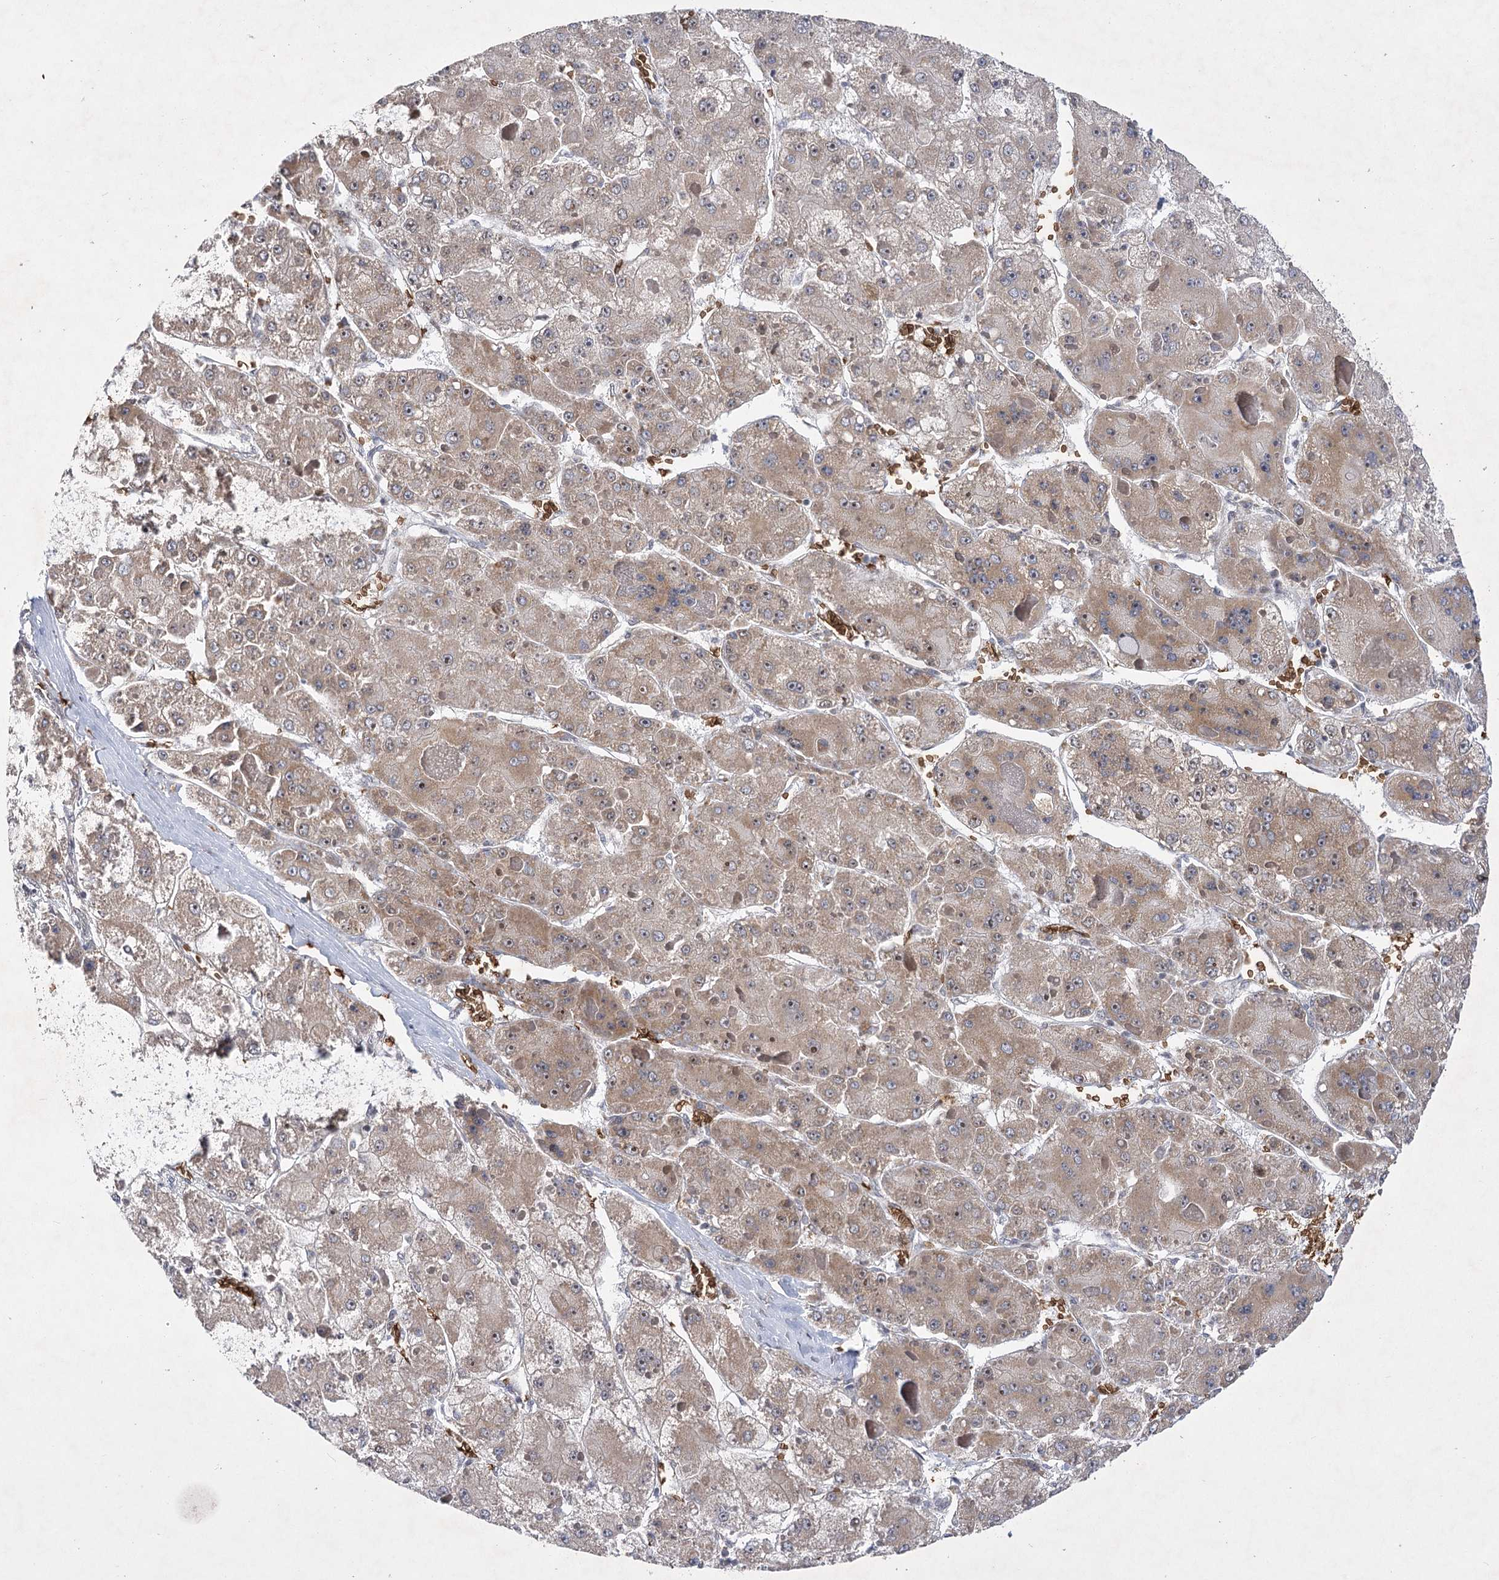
{"staining": {"intensity": "weak", "quantity": ">75%", "location": "cytoplasmic/membranous"}, "tissue": "liver cancer", "cell_type": "Tumor cells", "image_type": "cancer", "snomed": [{"axis": "morphology", "description": "Carcinoma, Hepatocellular, NOS"}, {"axis": "topography", "description": "Liver"}], "caption": "Liver cancer (hepatocellular carcinoma) stained with DAB (3,3'-diaminobenzidine) immunohistochemistry exhibits low levels of weak cytoplasmic/membranous expression in about >75% of tumor cells. Using DAB (3,3'-diaminobenzidine) (brown) and hematoxylin (blue) stains, captured at high magnification using brightfield microscopy.", "gene": "NSMCE4A", "patient": {"sex": "female", "age": 73}}